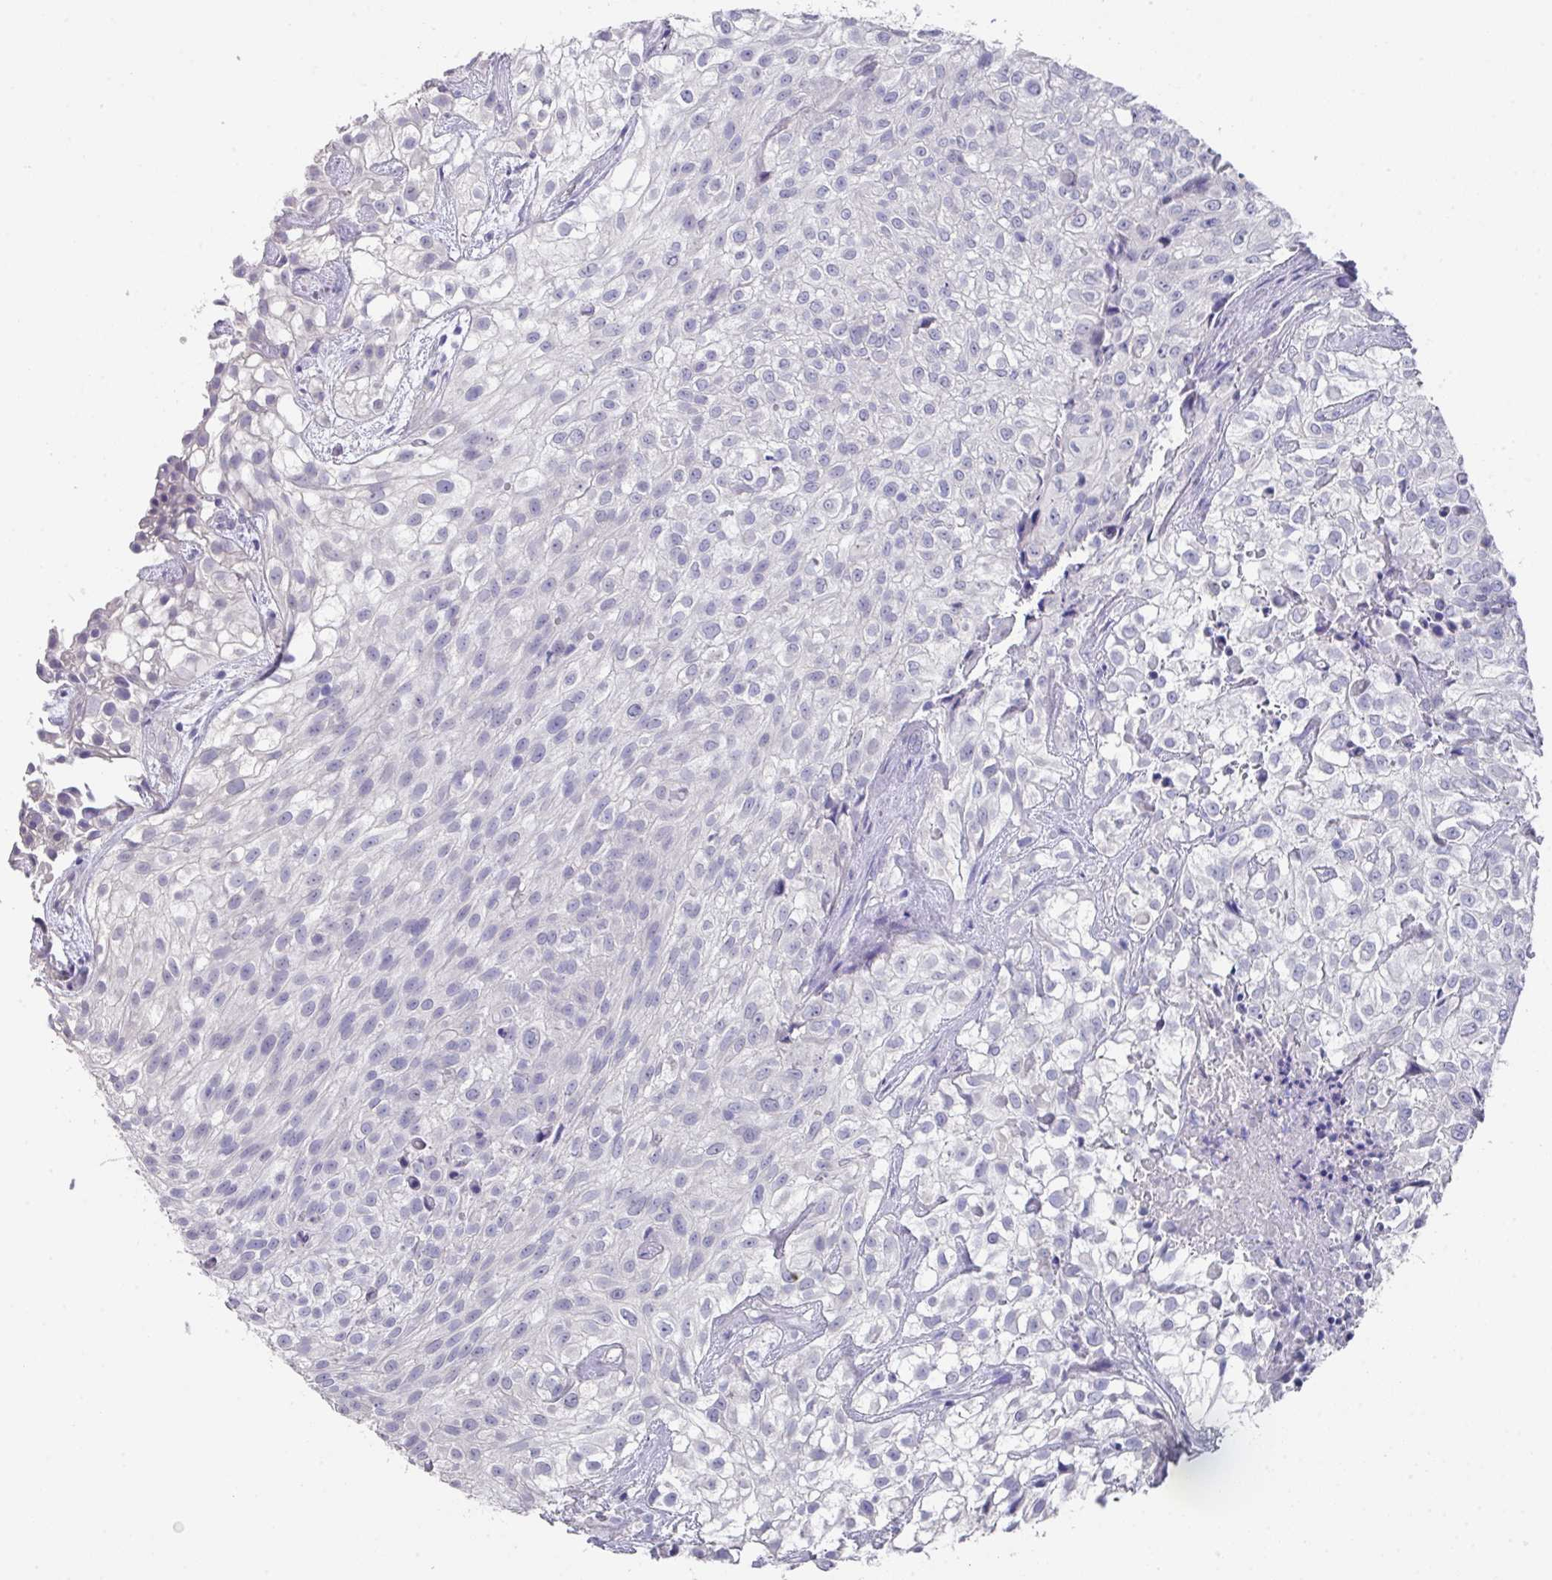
{"staining": {"intensity": "negative", "quantity": "none", "location": "none"}, "tissue": "urothelial cancer", "cell_type": "Tumor cells", "image_type": "cancer", "snomed": [{"axis": "morphology", "description": "Urothelial carcinoma, High grade"}, {"axis": "topography", "description": "Urinary bladder"}], "caption": "A high-resolution micrograph shows IHC staining of urothelial cancer, which reveals no significant staining in tumor cells.", "gene": "DAZL", "patient": {"sex": "male", "age": 56}}